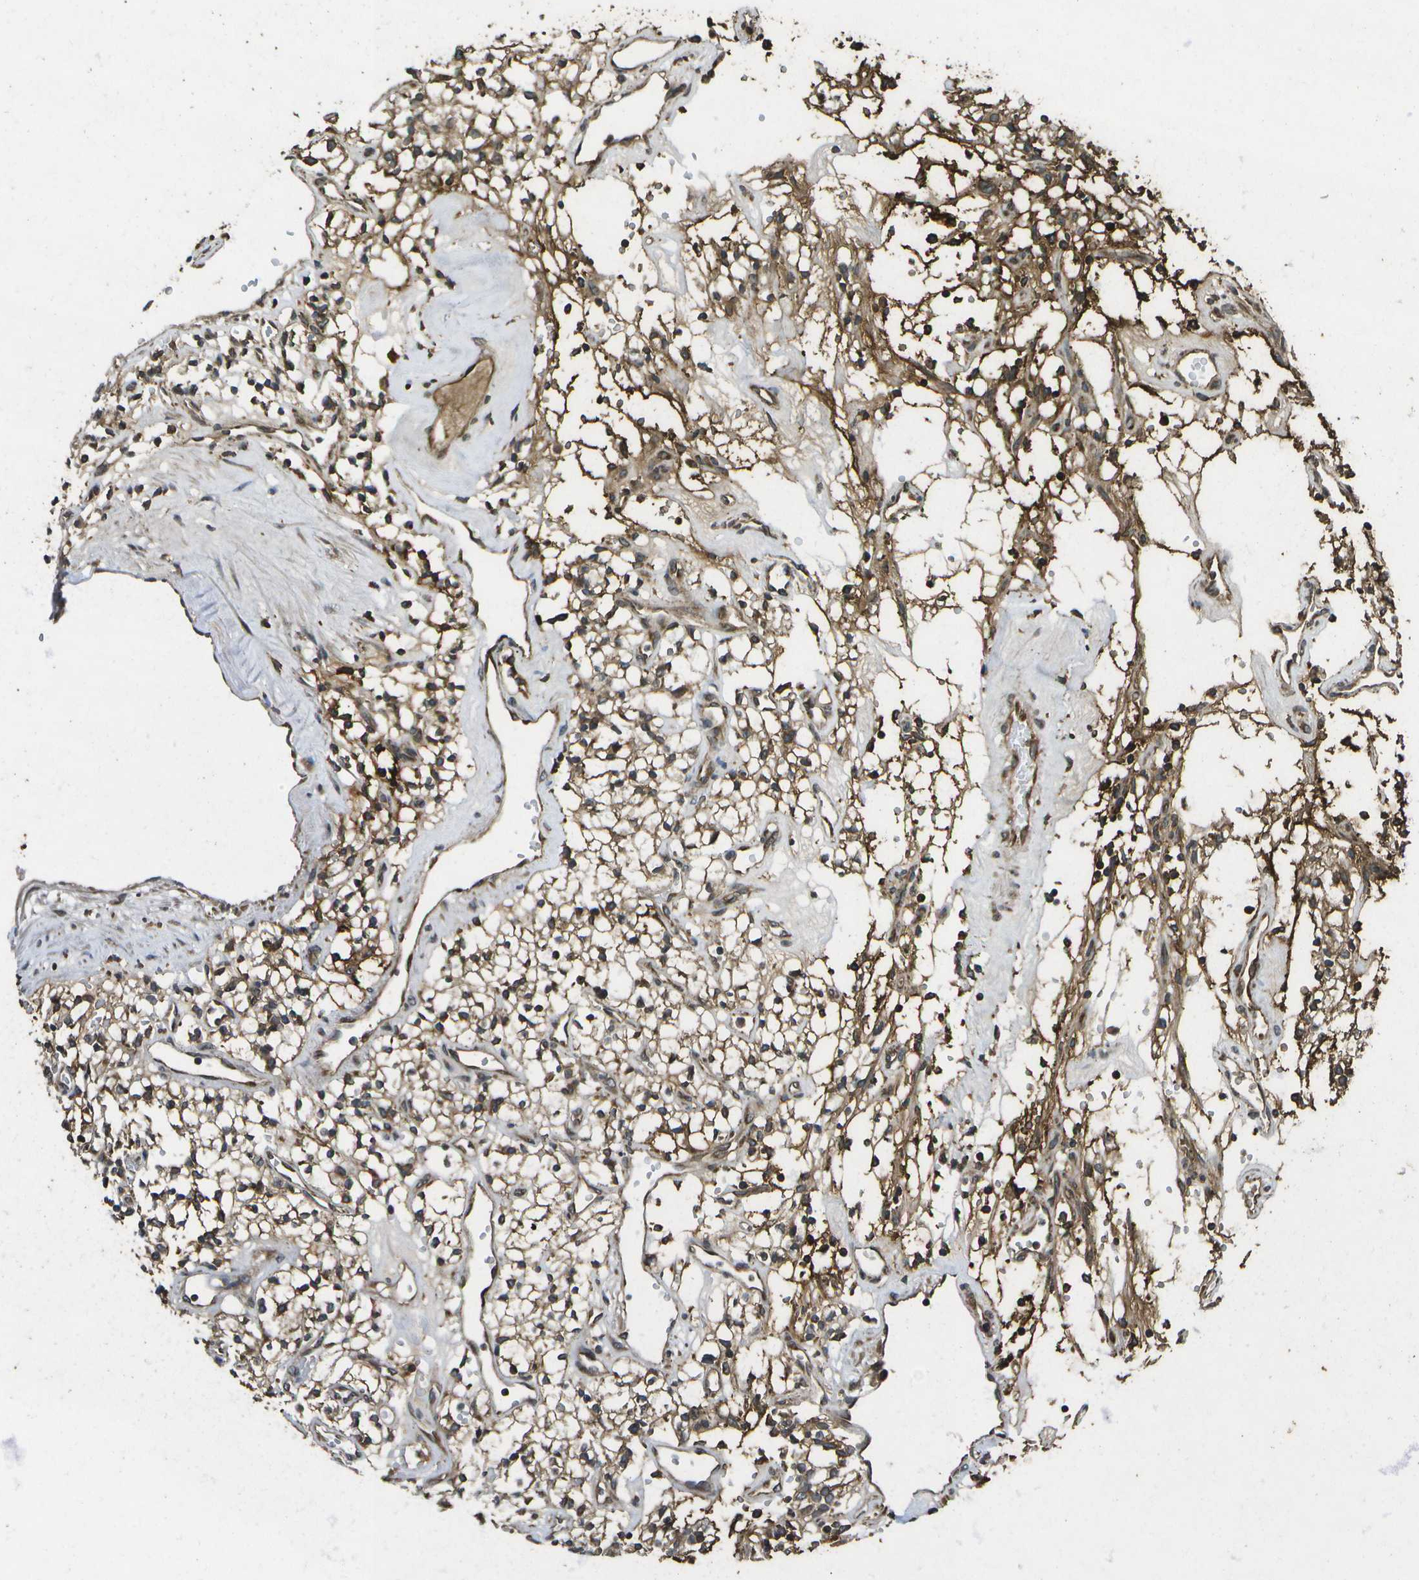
{"staining": {"intensity": "moderate", "quantity": ">75%", "location": "cytoplasmic/membranous"}, "tissue": "renal cancer", "cell_type": "Tumor cells", "image_type": "cancer", "snomed": [{"axis": "morphology", "description": "Adenocarcinoma, NOS"}, {"axis": "topography", "description": "Kidney"}], "caption": "DAB (3,3'-diaminobenzidine) immunohistochemical staining of renal cancer (adenocarcinoma) reveals moderate cytoplasmic/membranous protein expression in about >75% of tumor cells.", "gene": "HFE", "patient": {"sex": "male", "age": 59}}